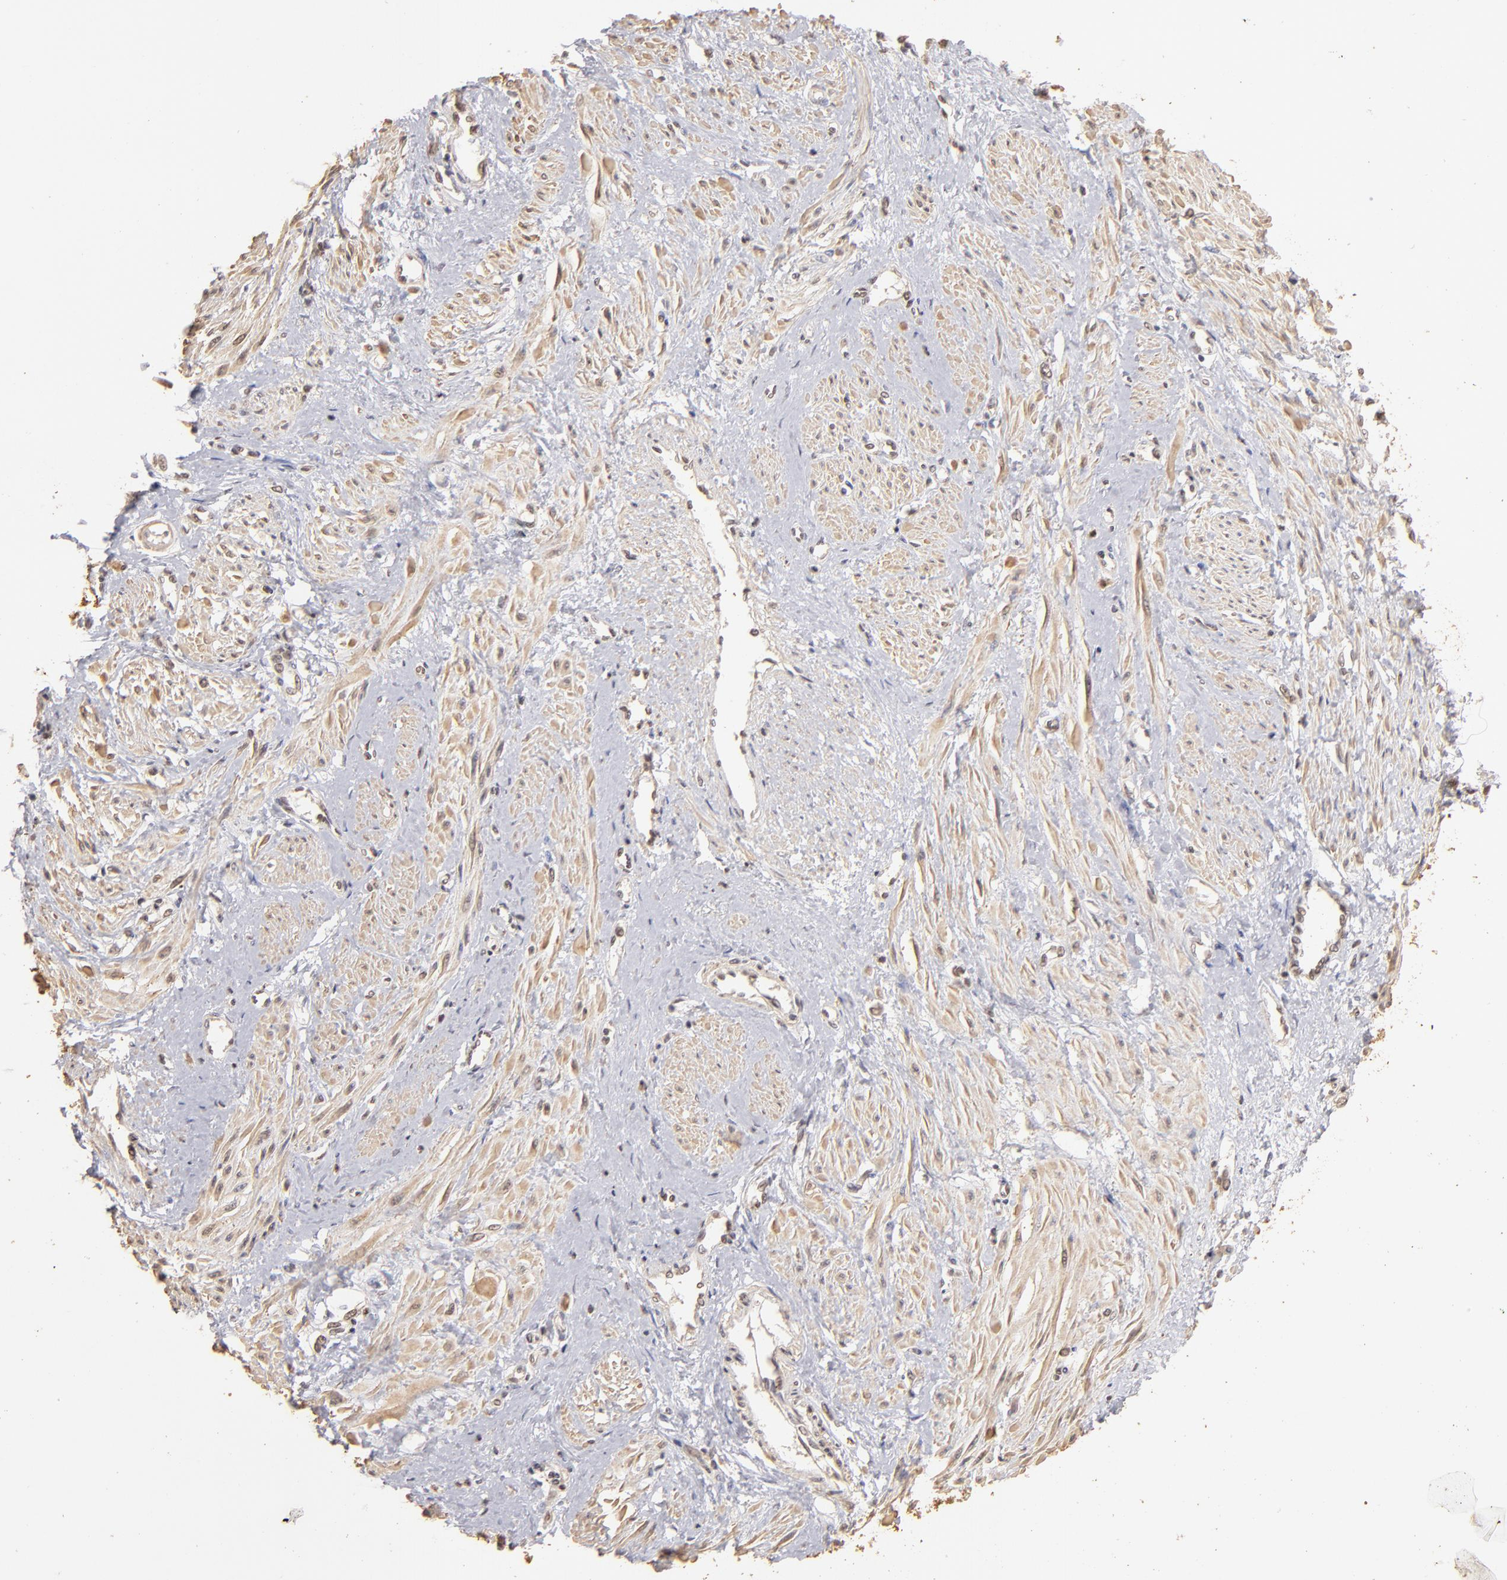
{"staining": {"intensity": "weak", "quantity": ">75%", "location": "cytoplasmic/membranous,nuclear"}, "tissue": "smooth muscle", "cell_type": "Smooth muscle cells", "image_type": "normal", "snomed": [{"axis": "morphology", "description": "Normal tissue, NOS"}, {"axis": "topography", "description": "Smooth muscle"}, {"axis": "topography", "description": "Uterus"}], "caption": "A high-resolution photomicrograph shows immunohistochemistry staining of benign smooth muscle, which displays weak cytoplasmic/membranous,nuclear expression in about >75% of smooth muscle cells. (DAB IHC, brown staining for protein, blue staining for nuclei).", "gene": "CLOCK", "patient": {"sex": "female", "age": 39}}